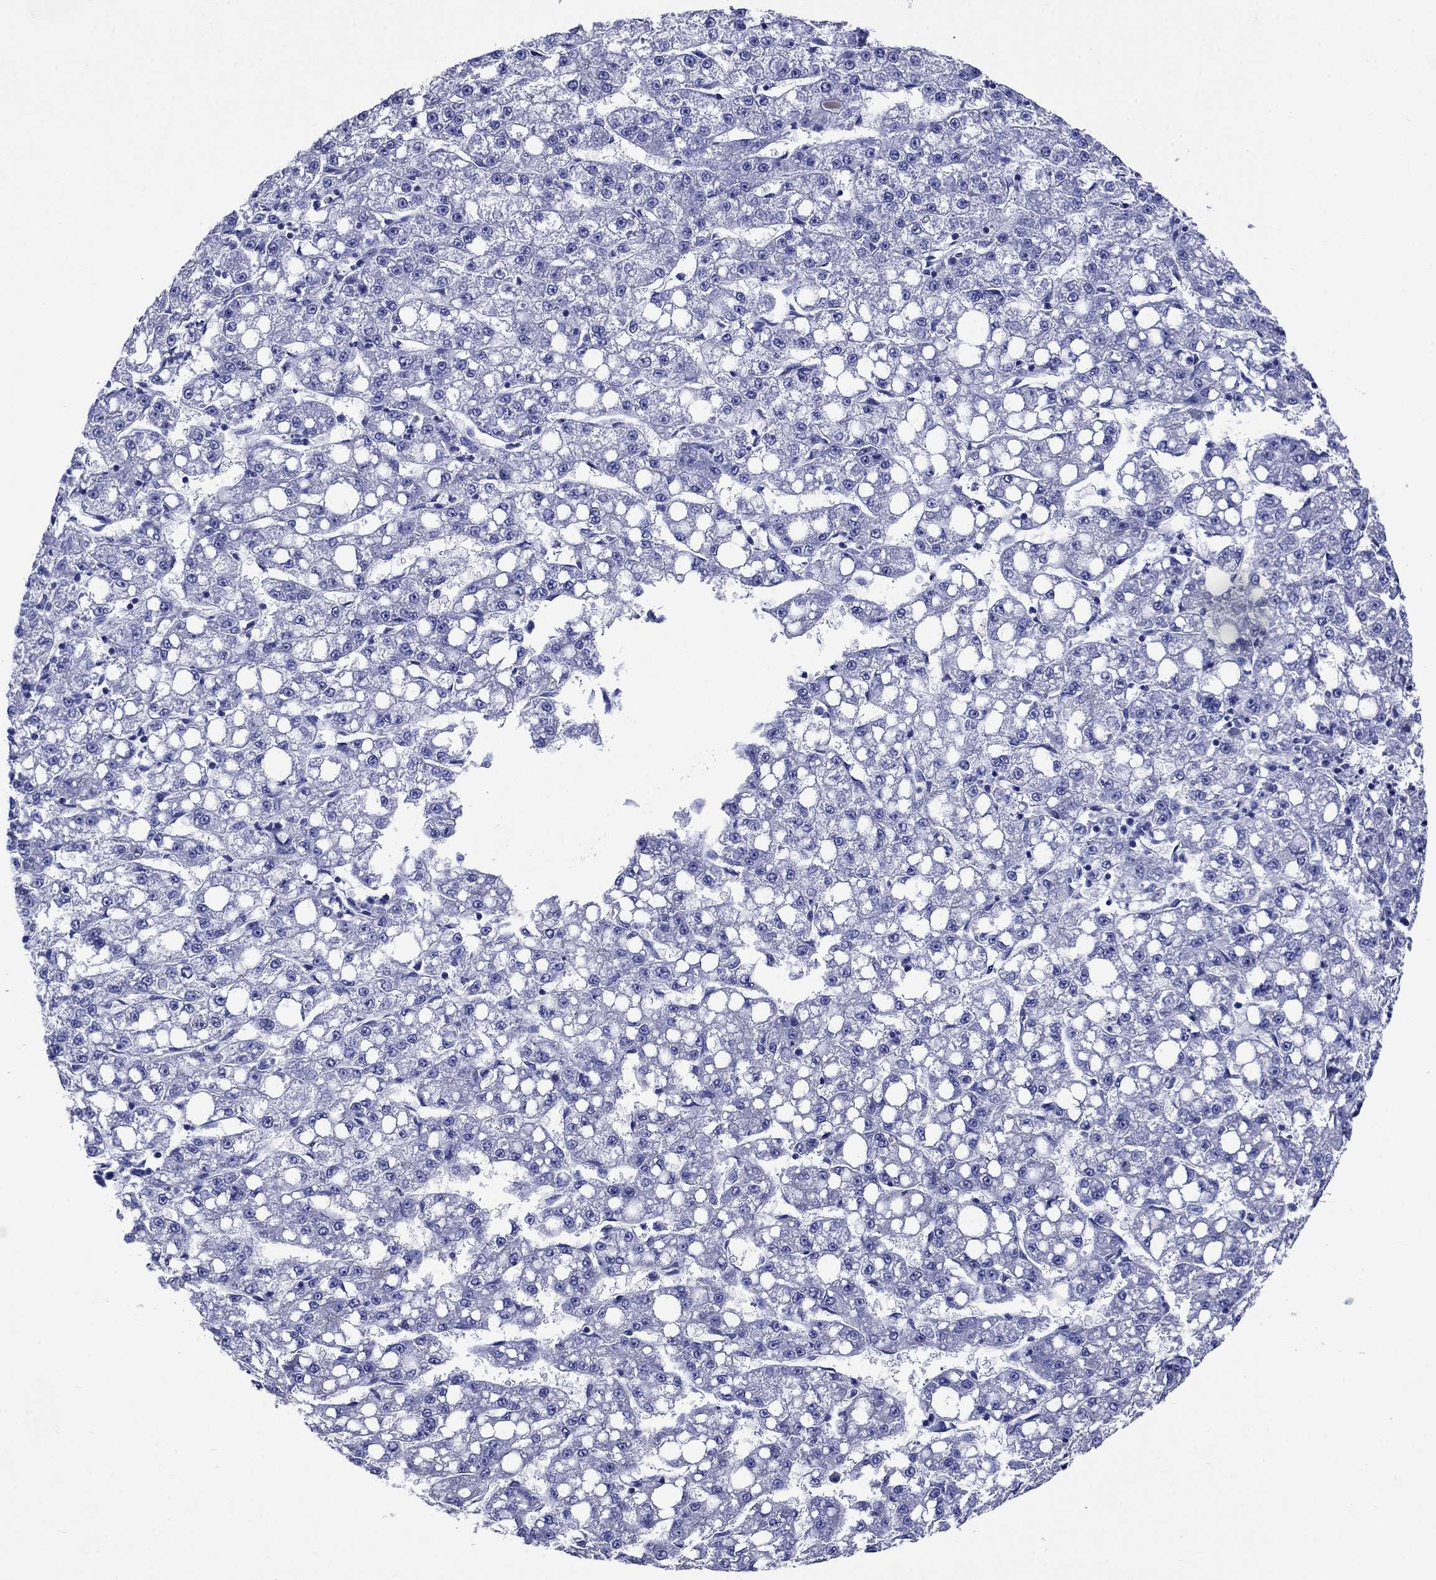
{"staining": {"intensity": "negative", "quantity": "none", "location": "none"}, "tissue": "liver cancer", "cell_type": "Tumor cells", "image_type": "cancer", "snomed": [{"axis": "morphology", "description": "Carcinoma, Hepatocellular, NOS"}, {"axis": "topography", "description": "Liver"}], "caption": "Immunohistochemistry histopathology image of liver hepatocellular carcinoma stained for a protein (brown), which shows no positivity in tumor cells. (DAB (3,3'-diaminobenzidine) IHC, high magnification).", "gene": "SLC1A2", "patient": {"sex": "female", "age": 65}}